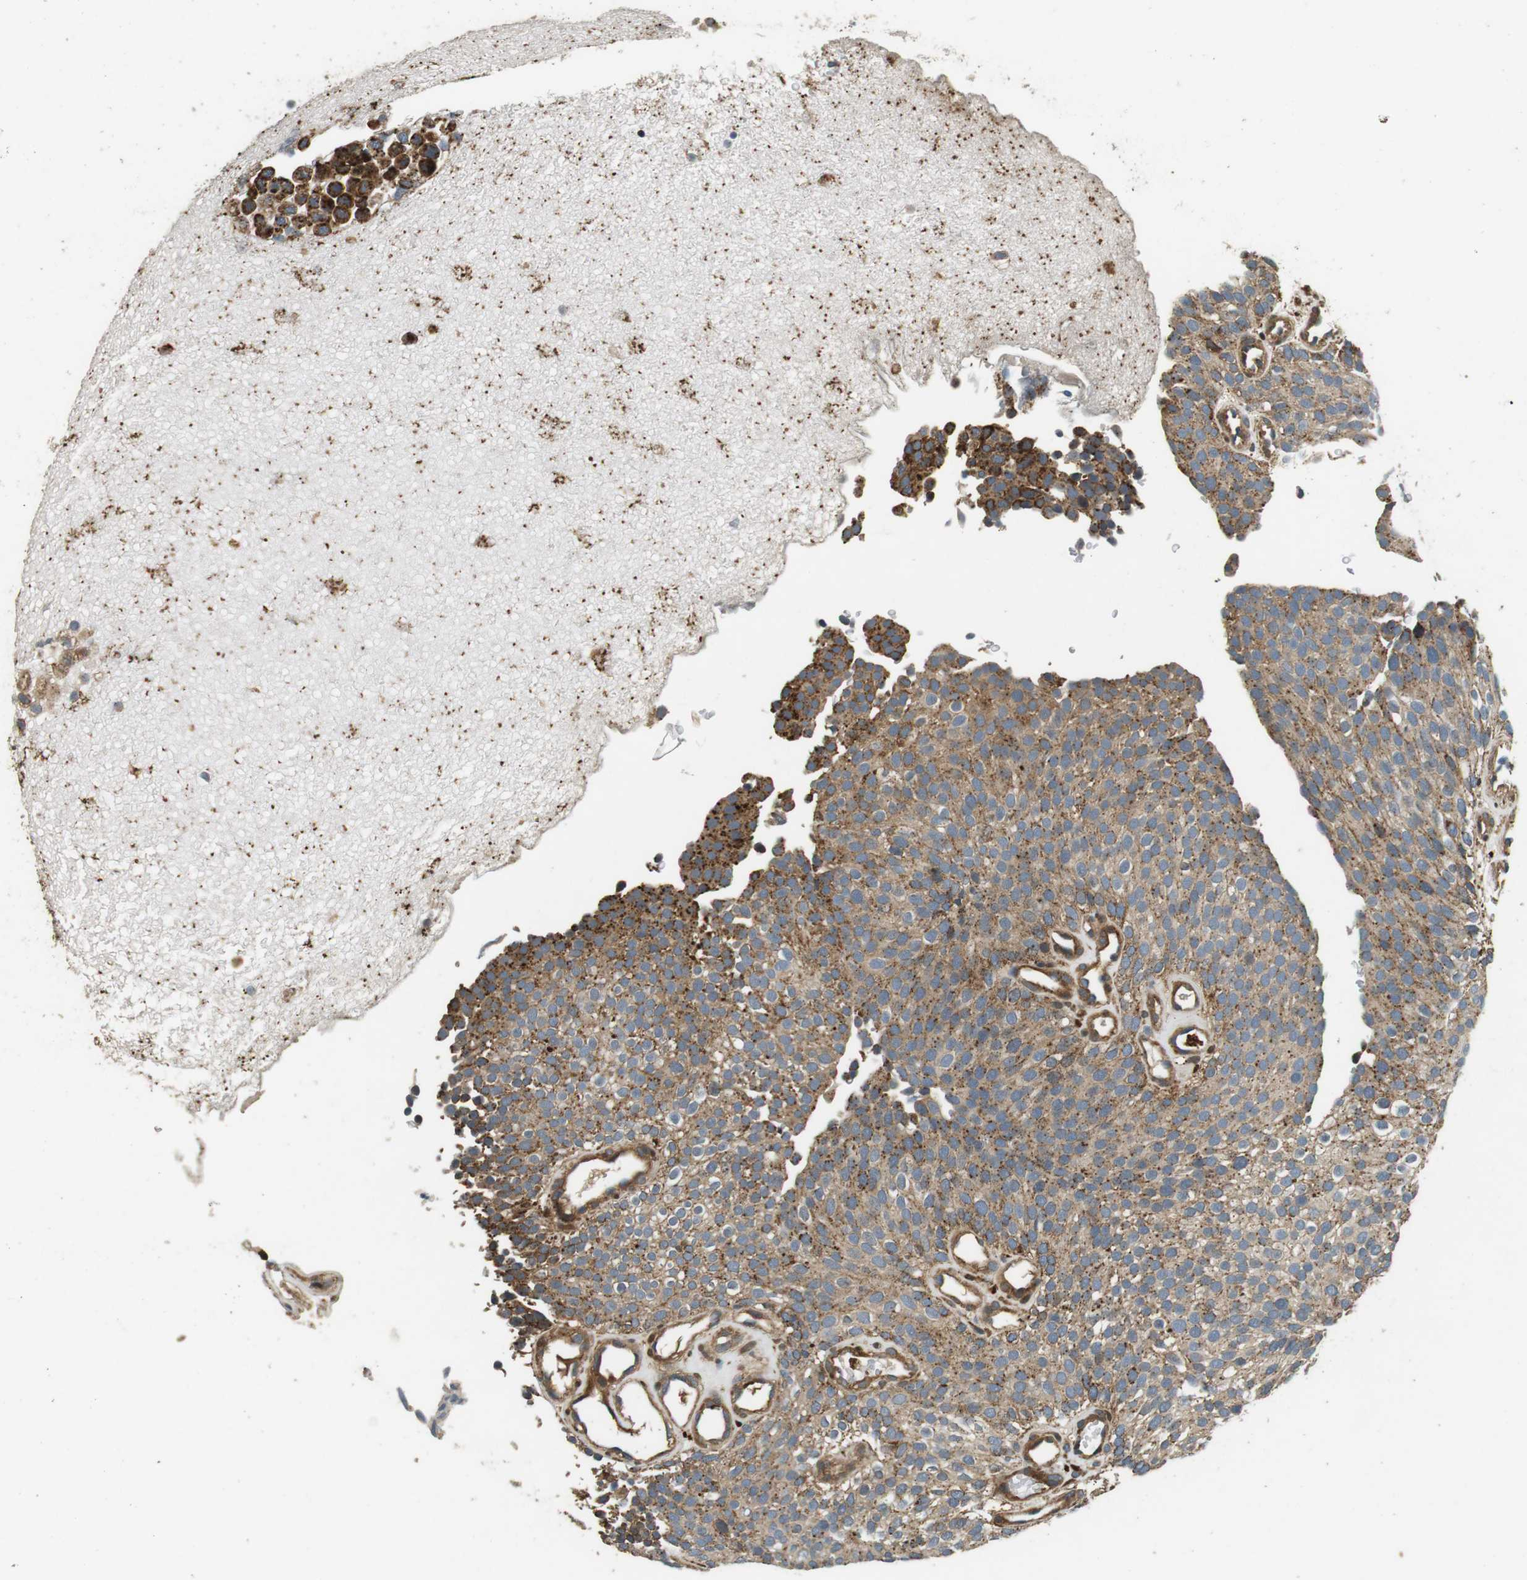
{"staining": {"intensity": "weak", "quantity": ">75%", "location": "cytoplasmic/membranous"}, "tissue": "urothelial cancer", "cell_type": "Tumor cells", "image_type": "cancer", "snomed": [{"axis": "morphology", "description": "Urothelial carcinoma, Low grade"}, {"axis": "topography", "description": "Urinary bladder"}], "caption": "IHC histopathology image of human urothelial cancer stained for a protein (brown), which shows low levels of weak cytoplasmic/membranous positivity in approximately >75% of tumor cells.", "gene": "TXNRD1", "patient": {"sex": "male", "age": 78}}